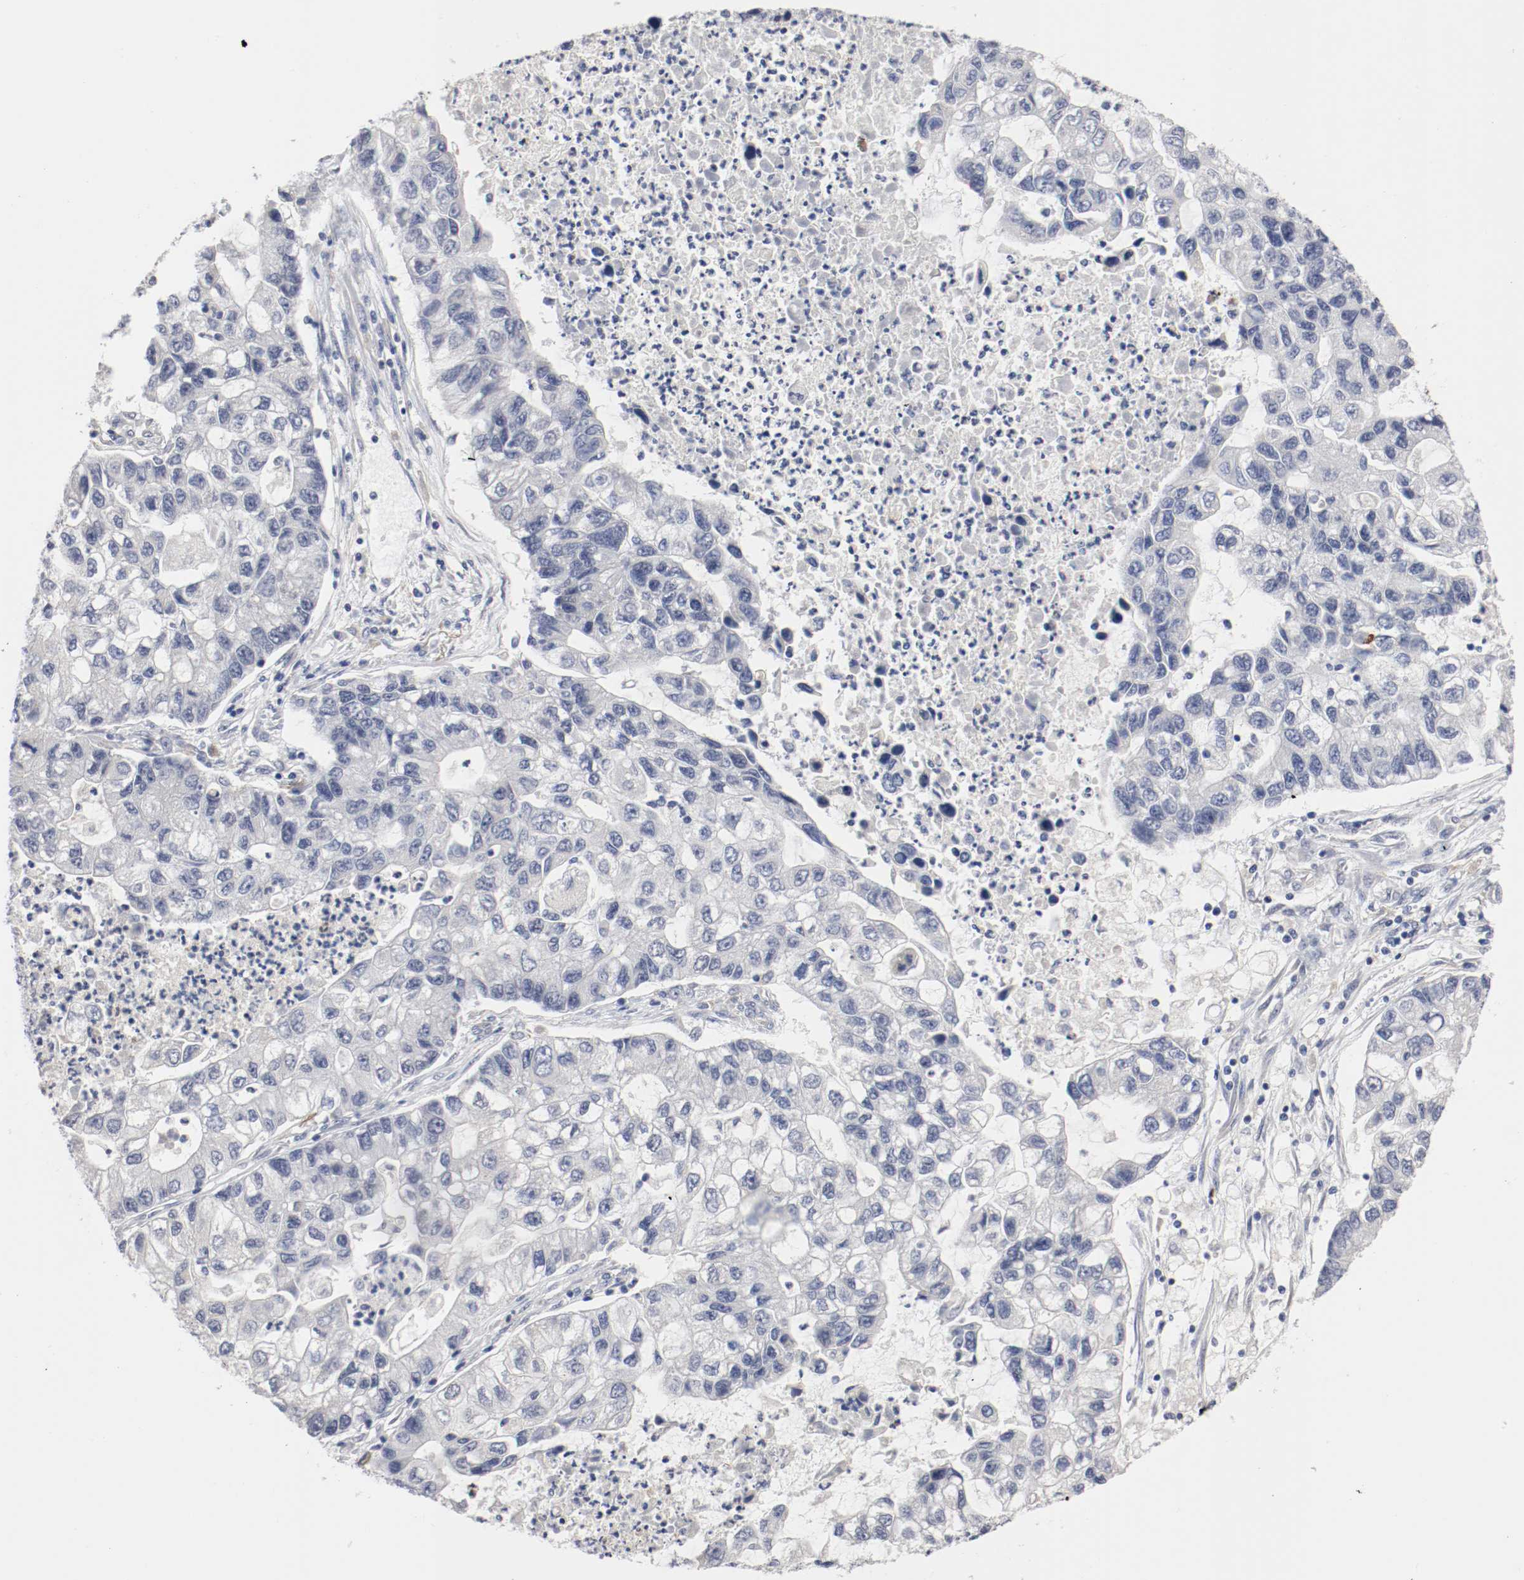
{"staining": {"intensity": "negative", "quantity": "none", "location": "none"}, "tissue": "lung cancer", "cell_type": "Tumor cells", "image_type": "cancer", "snomed": [{"axis": "morphology", "description": "Adenocarcinoma, NOS"}, {"axis": "topography", "description": "Lung"}], "caption": "This is a photomicrograph of immunohistochemistry (IHC) staining of lung cancer, which shows no expression in tumor cells.", "gene": "CEBPE", "patient": {"sex": "female", "age": 51}}